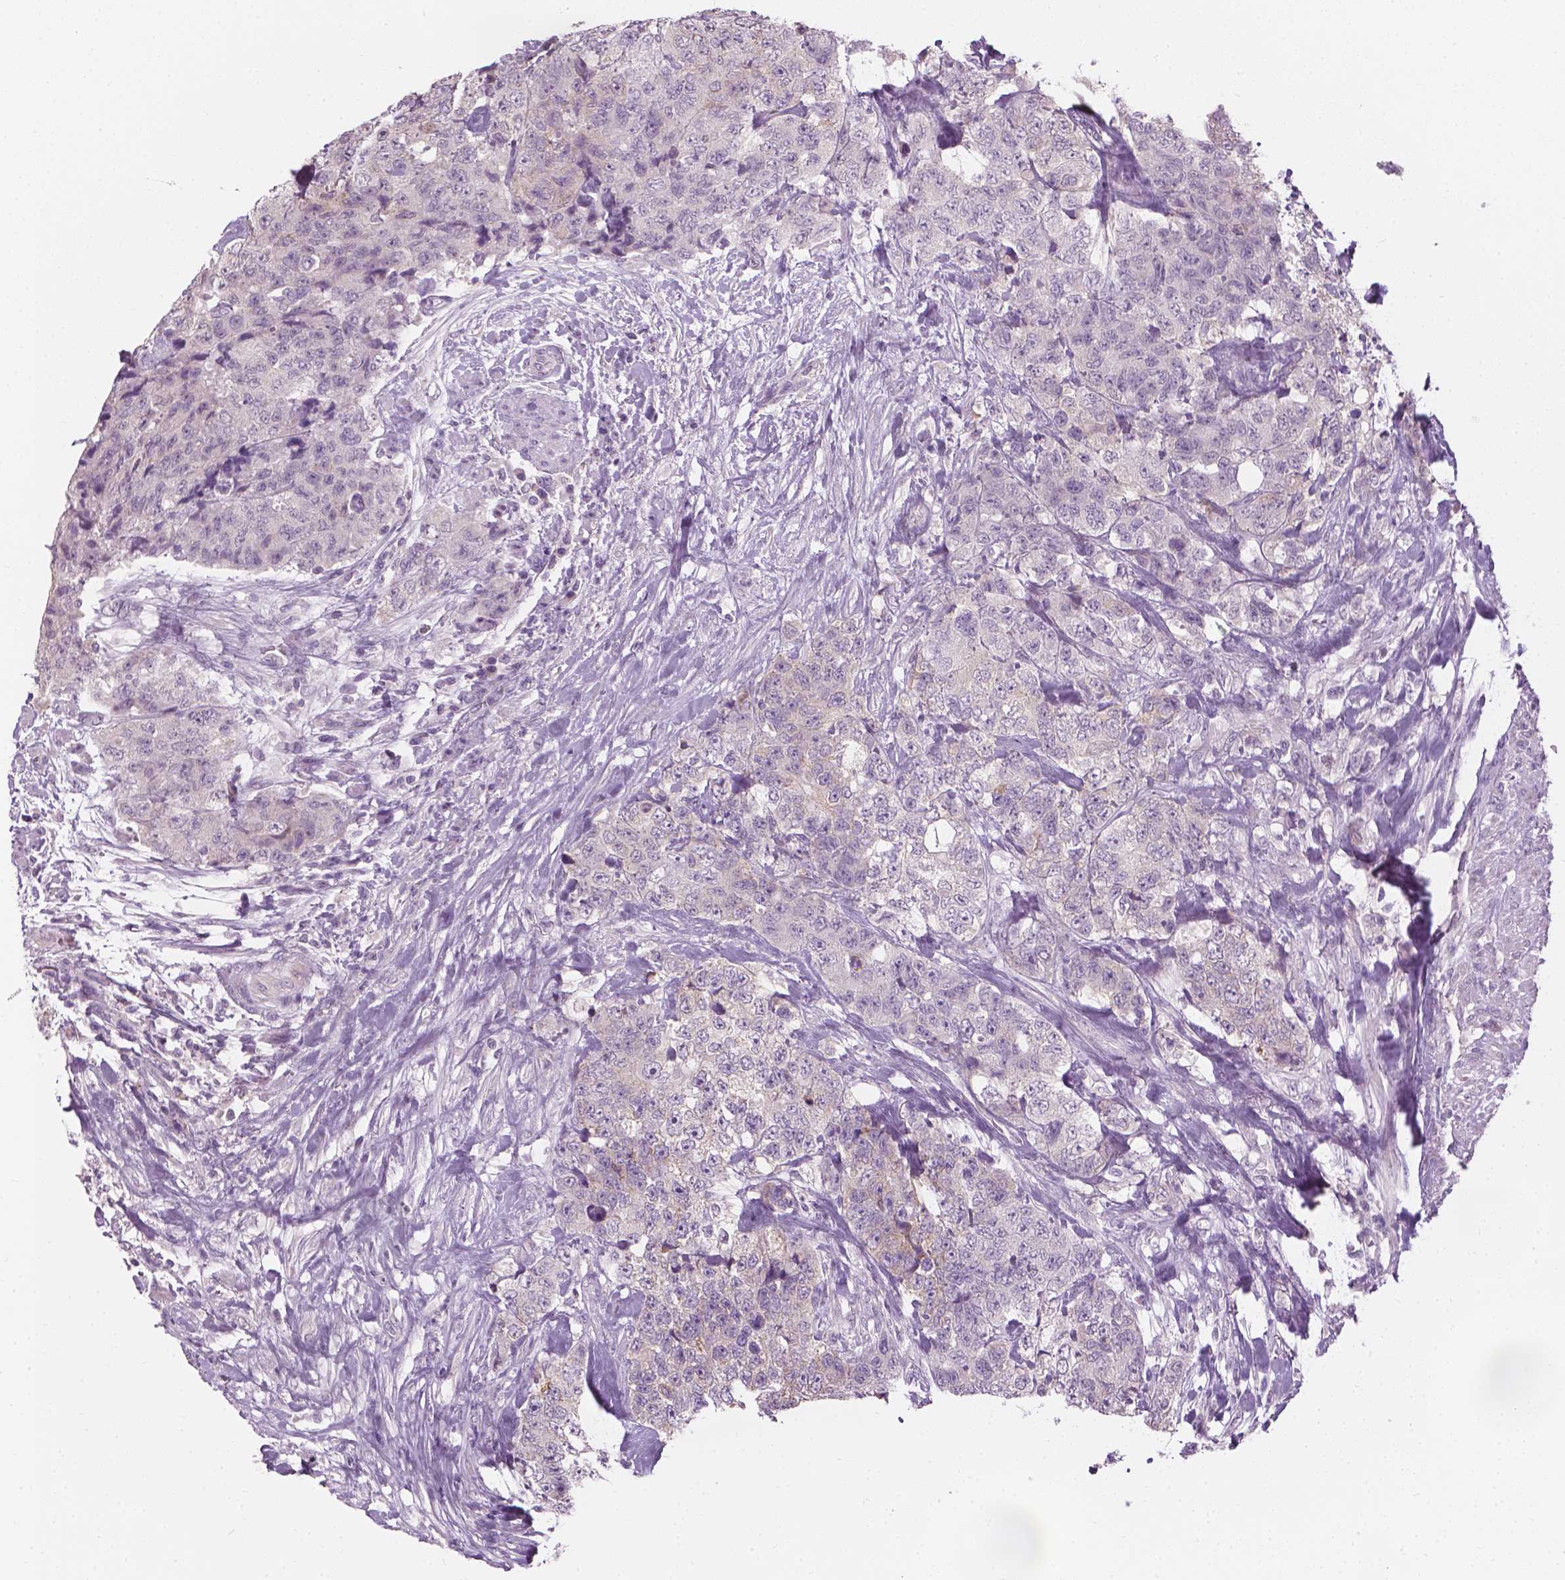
{"staining": {"intensity": "negative", "quantity": "none", "location": "none"}, "tissue": "urothelial cancer", "cell_type": "Tumor cells", "image_type": "cancer", "snomed": [{"axis": "morphology", "description": "Urothelial carcinoma, High grade"}, {"axis": "topography", "description": "Urinary bladder"}], "caption": "Immunohistochemical staining of urothelial carcinoma (high-grade) exhibits no significant positivity in tumor cells.", "gene": "CFAP126", "patient": {"sex": "female", "age": 78}}